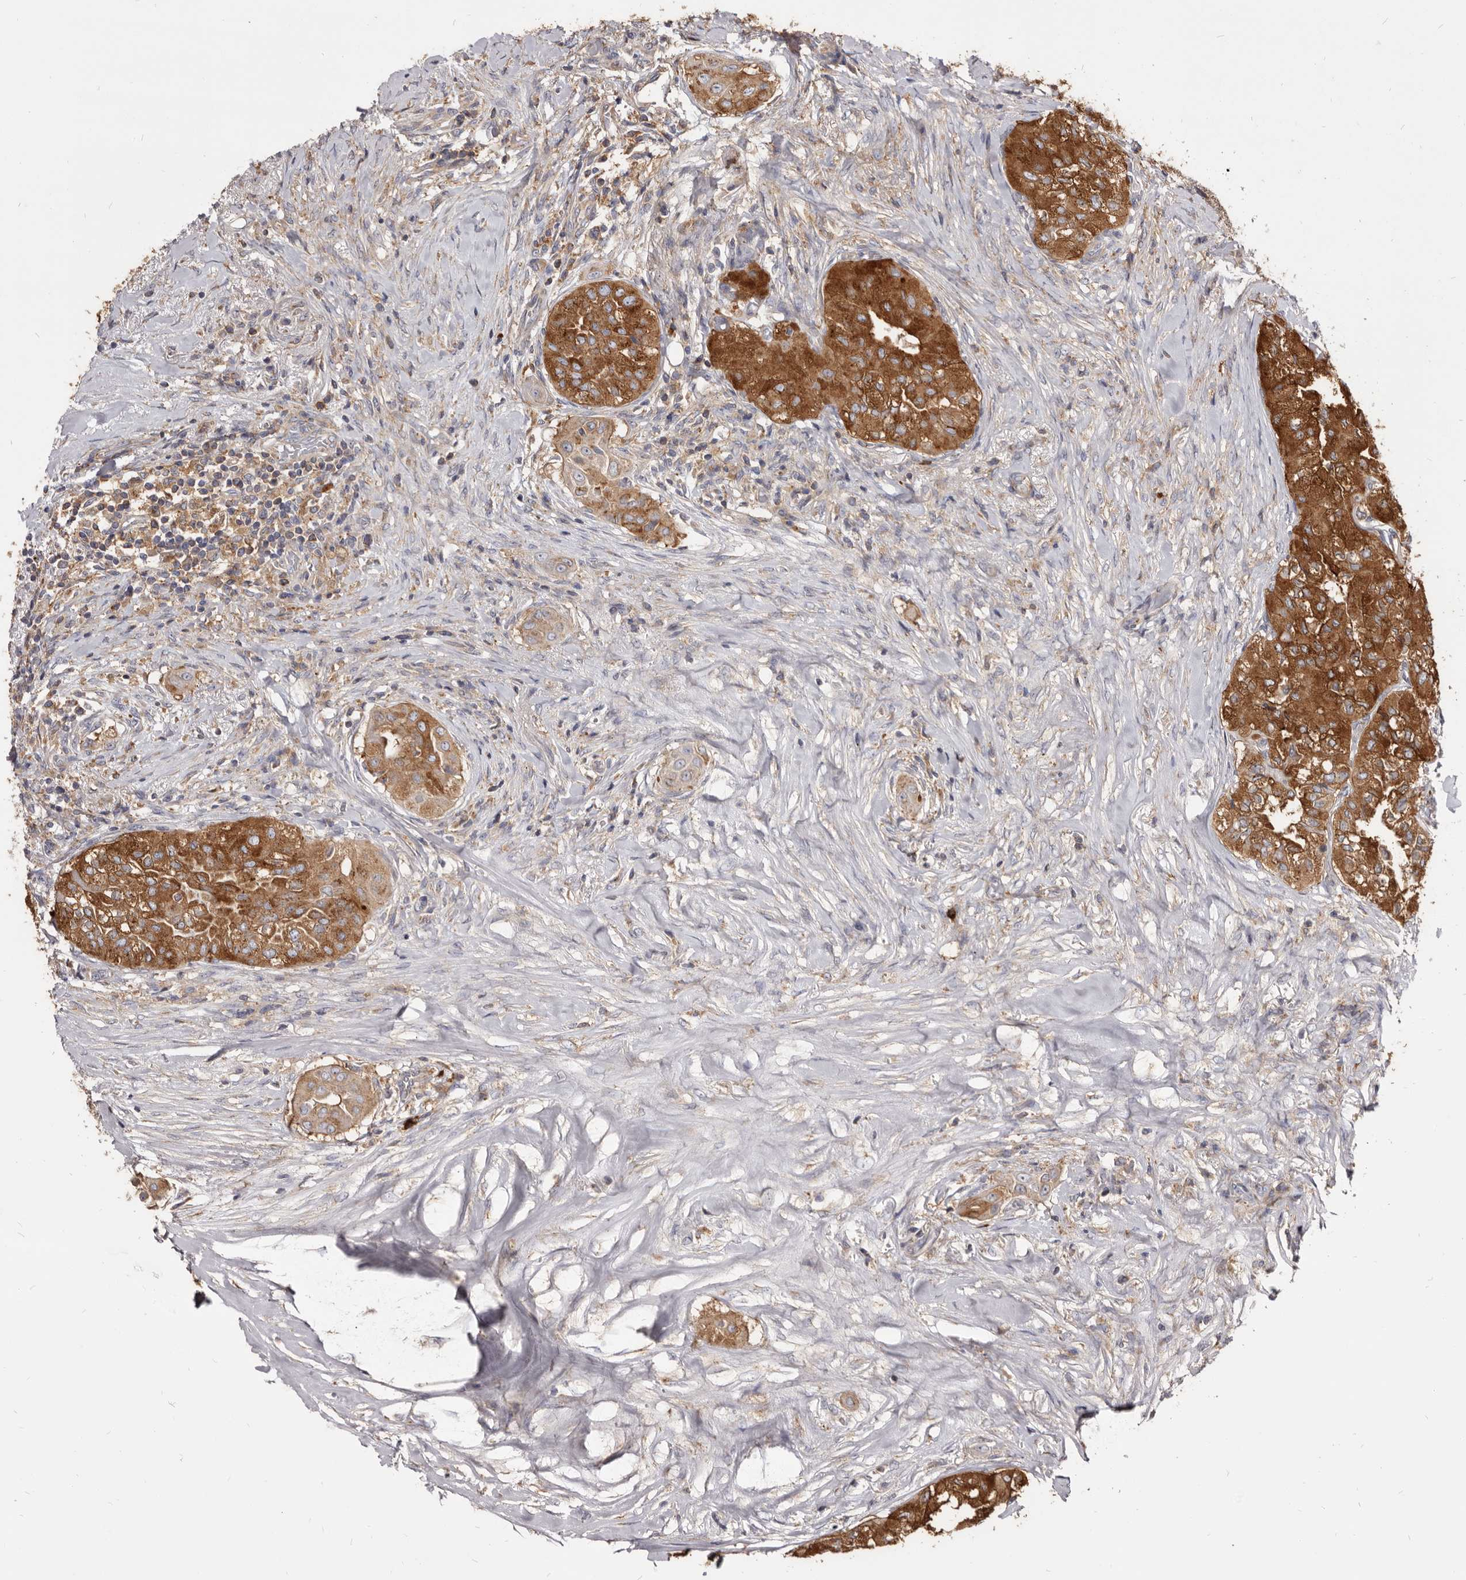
{"staining": {"intensity": "strong", "quantity": ">75%", "location": "cytoplasmic/membranous"}, "tissue": "thyroid cancer", "cell_type": "Tumor cells", "image_type": "cancer", "snomed": [{"axis": "morphology", "description": "Papillary adenocarcinoma, NOS"}, {"axis": "topography", "description": "Thyroid gland"}], "caption": "IHC photomicrograph of neoplastic tissue: human papillary adenocarcinoma (thyroid) stained using immunohistochemistry (IHC) demonstrates high levels of strong protein expression localized specifically in the cytoplasmic/membranous of tumor cells, appearing as a cytoplasmic/membranous brown color.", "gene": "TPD52", "patient": {"sex": "female", "age": 59}}